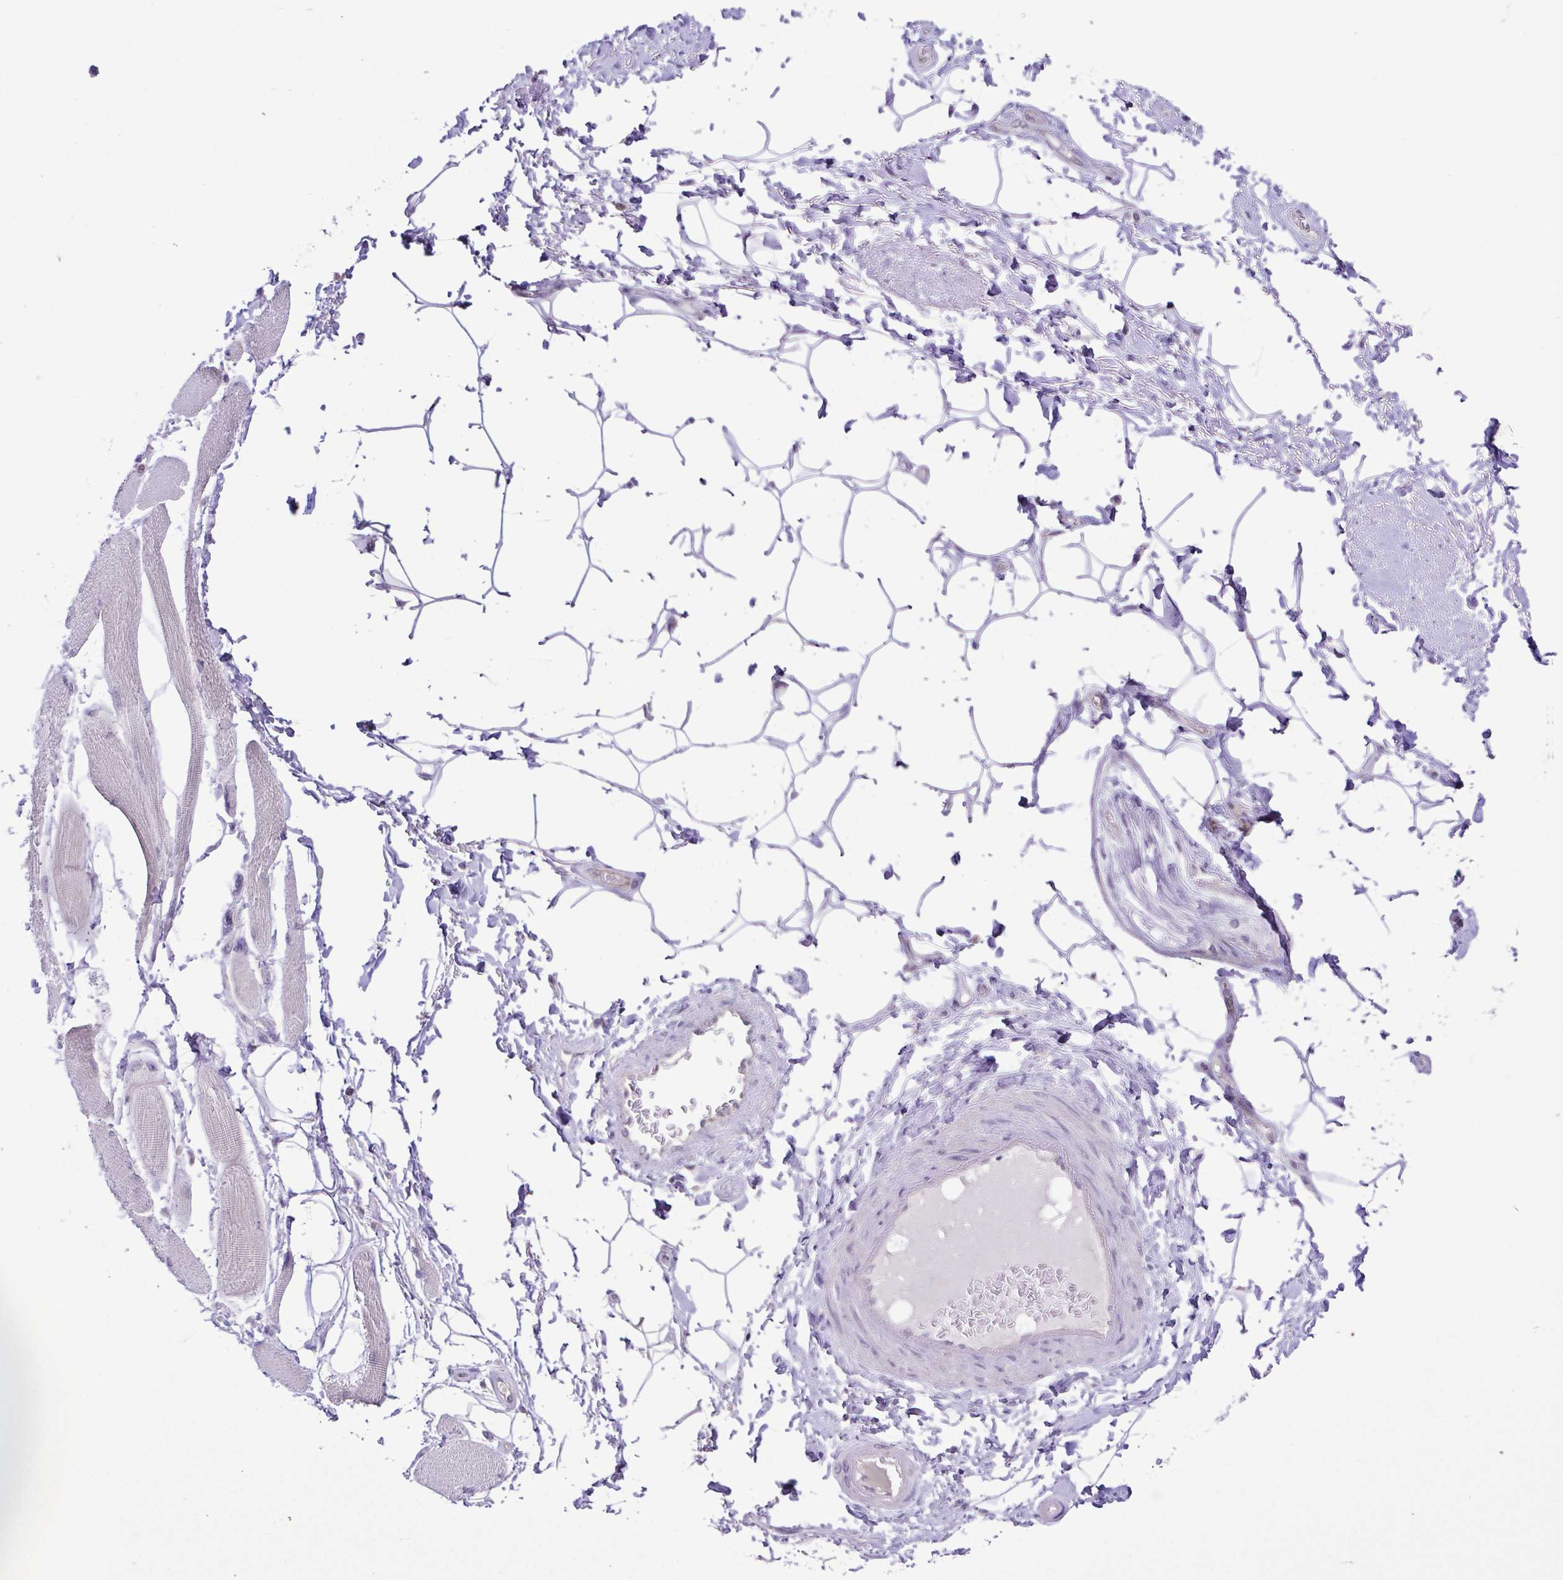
{"staining": {"intensity": "negative", "quantity": "none", "location": "none"}, "tissue": "adipose tissue", "cell_type": "Adipocytes", "image_type": "normal", "snomed": [{"axis": "morphology", "description": "Normal tissue, NOS"}, {"axis": "topography", "description": "Peripheral nerve tissue"}], "caption": "The immunohistochemistry photomicrograph has no significant expression in adipocytes of adipose tissue.", "gene": "IL1RN", "patient": {"sex": "male", "age": 51}}